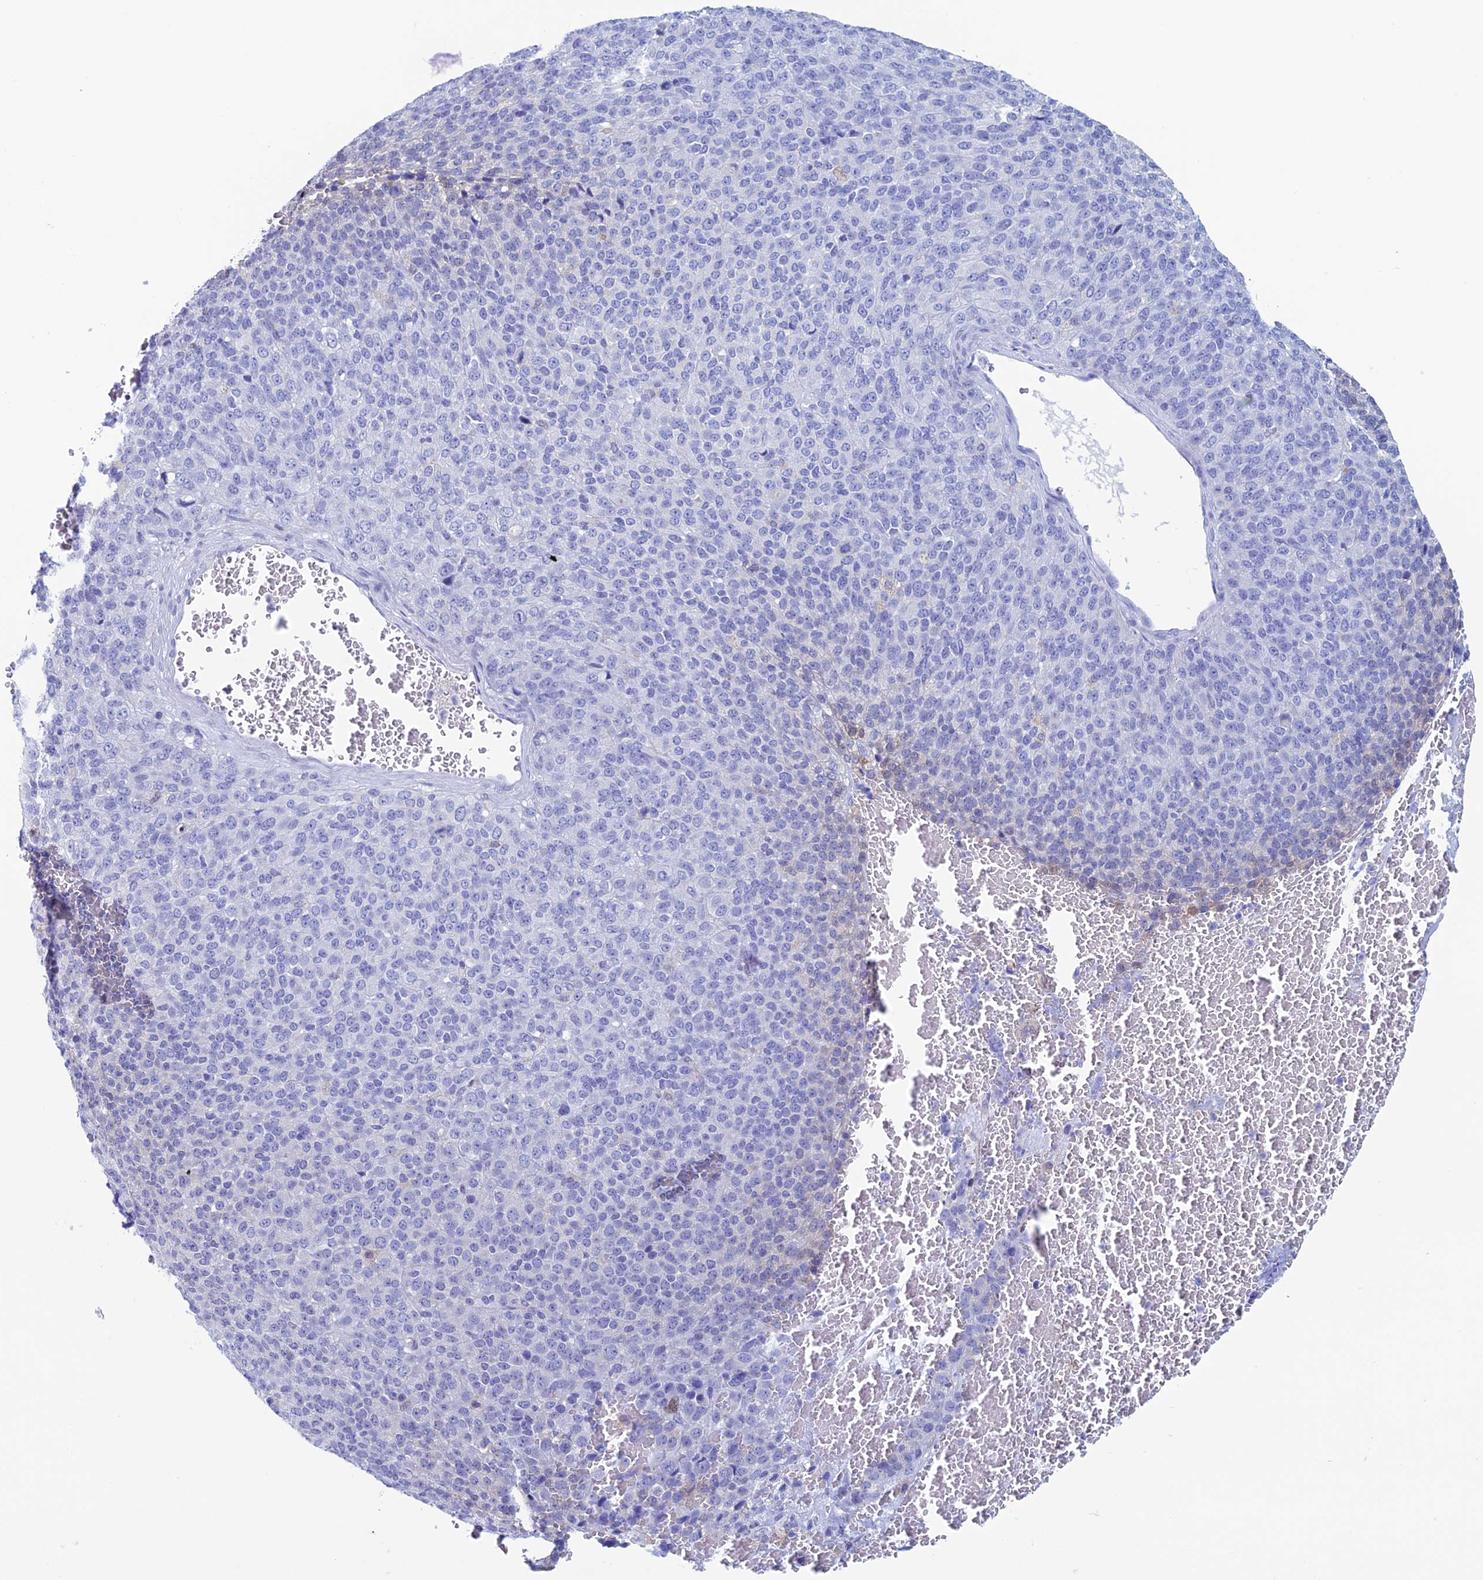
{"staining": {"intensity": "negative", "quantity": "none", "location": "none"}, "tissue": "melanoma", "cell_type": "Tumor cells", "image_type": "cancer", "snomed": [{"axis": "morphology", "description": "Malignant melanoma, Metastatic site"}, {"axis": "topography", "description": "Brain"}], "caption": "Protein analysis of melanoma demonstrates no significant expression in tumor cells.", "gene": "KCNK17", "patient": {"sex": "female", "age": 56}}